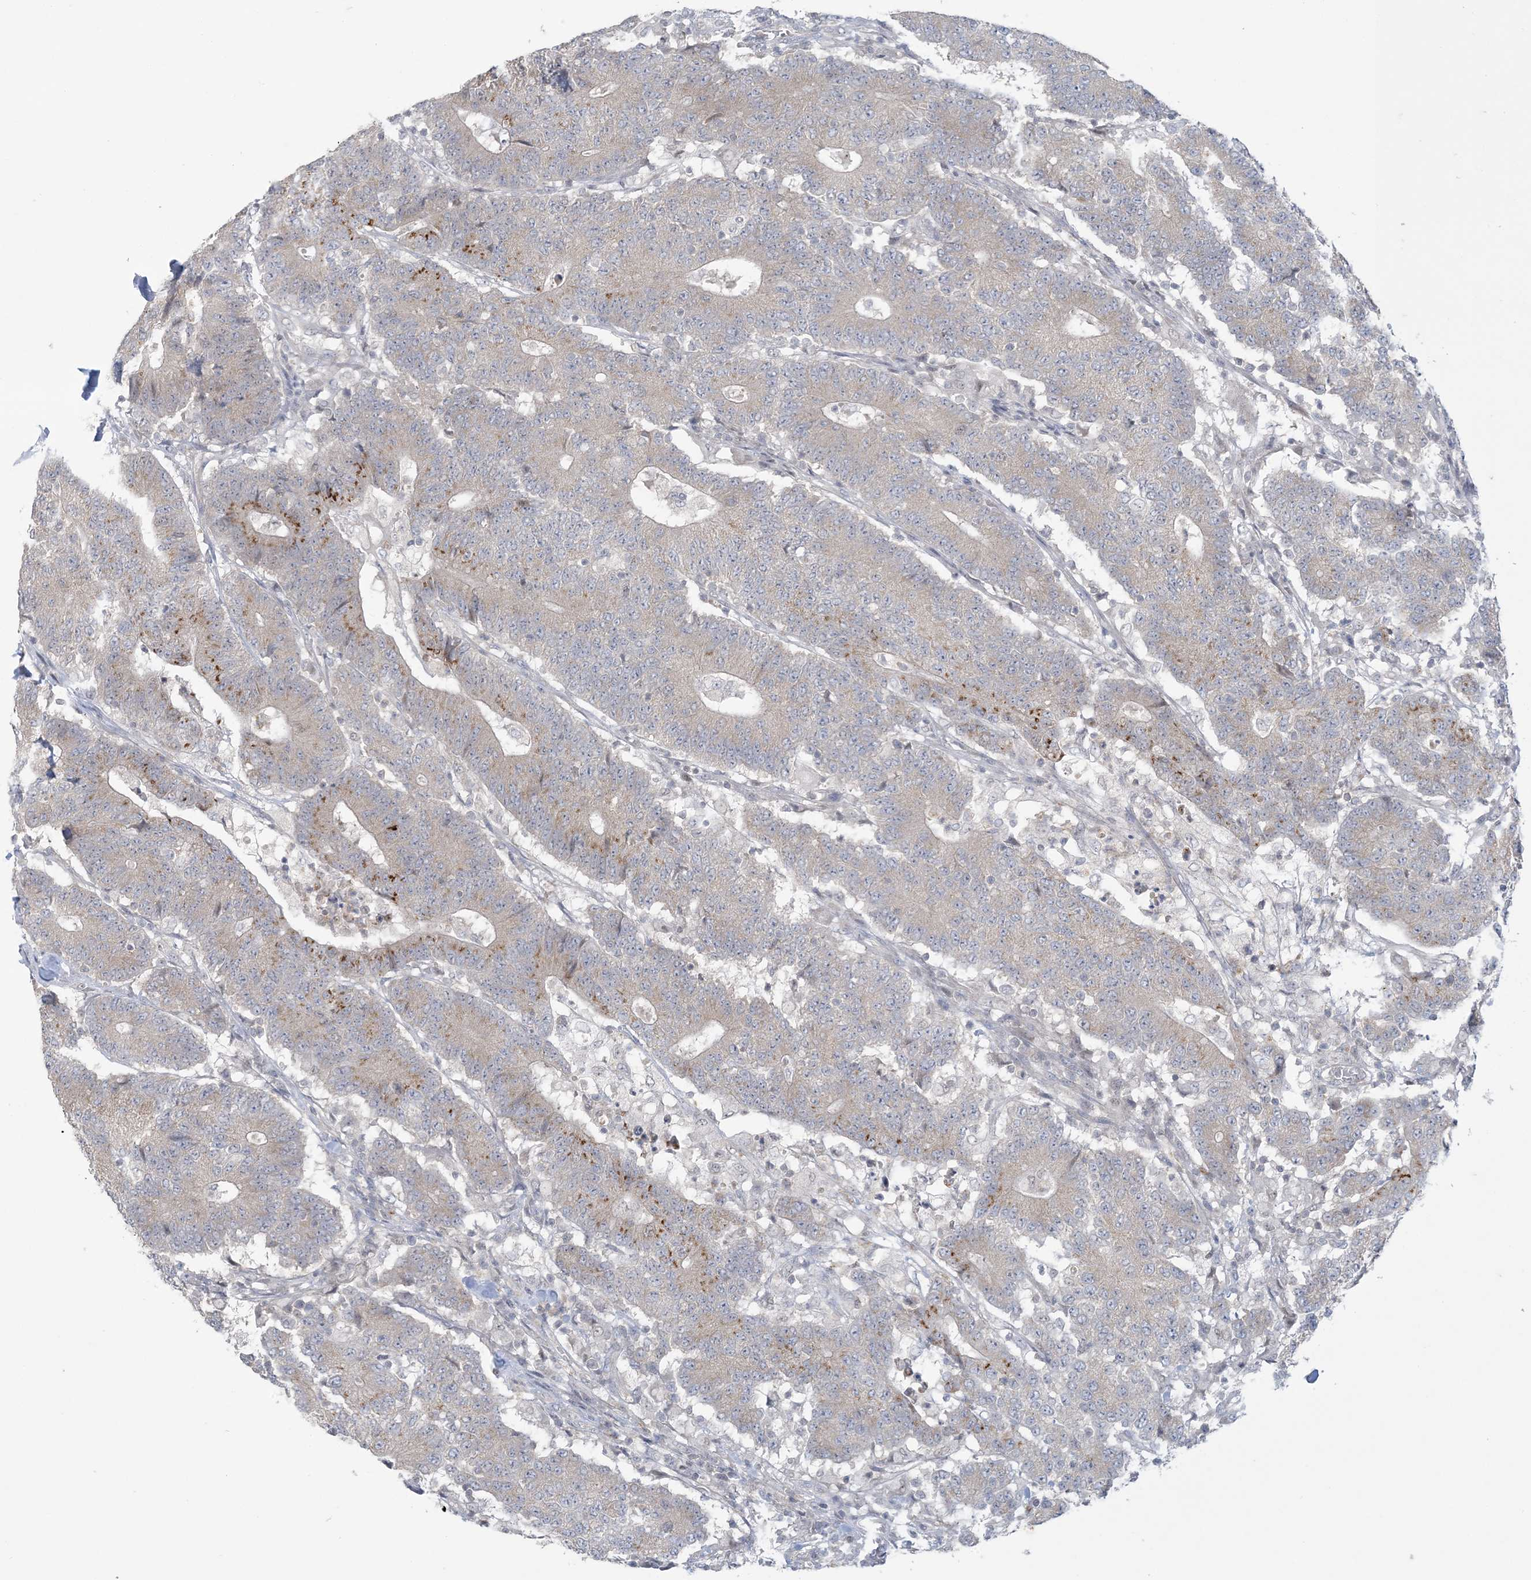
{"staining": {"intensity": "moderate", "quantity": "<25%", "location": "cytoplasmic/membranous"}, "tissue": "colorectal cancer", "cell_type": "Tumor cells", "image_type": "cancer", "snomed": [{"axis": "morphology", "description": "Normal tissue, NOS"}, {"axis": "morphology", "description": "Adenocarcinoma, NOS"}, {"axis": "topography", "description": "Colon"}], "caption": "Colorectal cancer was stained to show a protein in brown. There is low levels of moderate cytoplasmic/membranous expression in approximately <25% of tumor cells.", "gene": "KIF3A", "patient": {"sex": "female", "age": 75}}